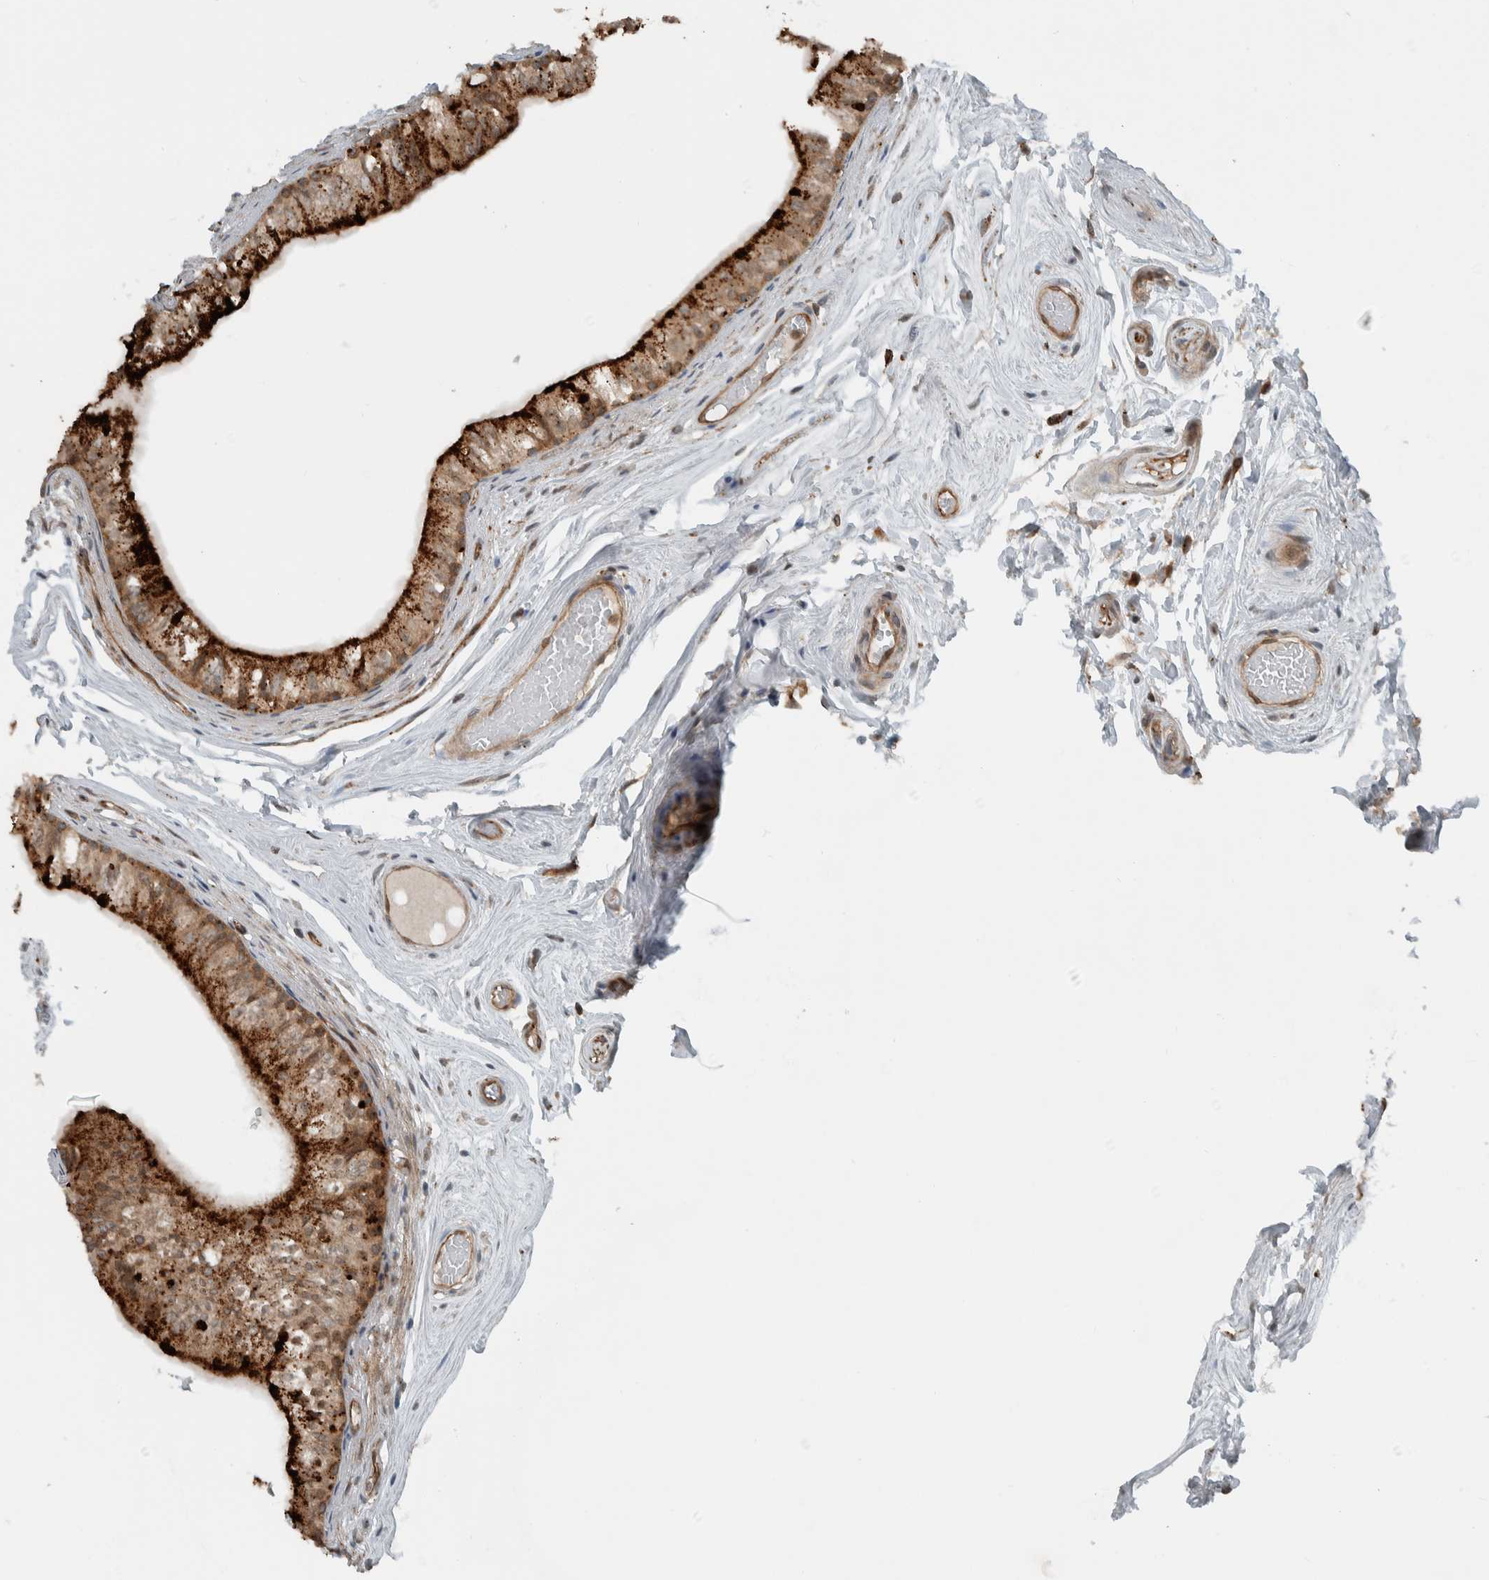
{"staining": {"intensity": "strong", "quantity": ">75%", "location": "cytoplasmic/membranous"}, "tissue": "epididymis", "cell_type": "Glandular cells", "image_type": "normal", "snomed": [{"axis": "morphology", "description": "Normal tissue, NOS"}, {"axis": "topography", "description": "Epididymis"}], "caption": "IHC staining of benign epididymis, which exhibits high levels of strong cytoplasmic/membranous expression in approximately >75% of glandular cells indicating strong cytoplasmic/membranous protein staining. The staining was performed using DAB (brown) for protein detection and nuclei were counterstained in hematoxylin (blue).", "gene": "GIGYF1", "patient": {"sex": "male", "age": 79}}